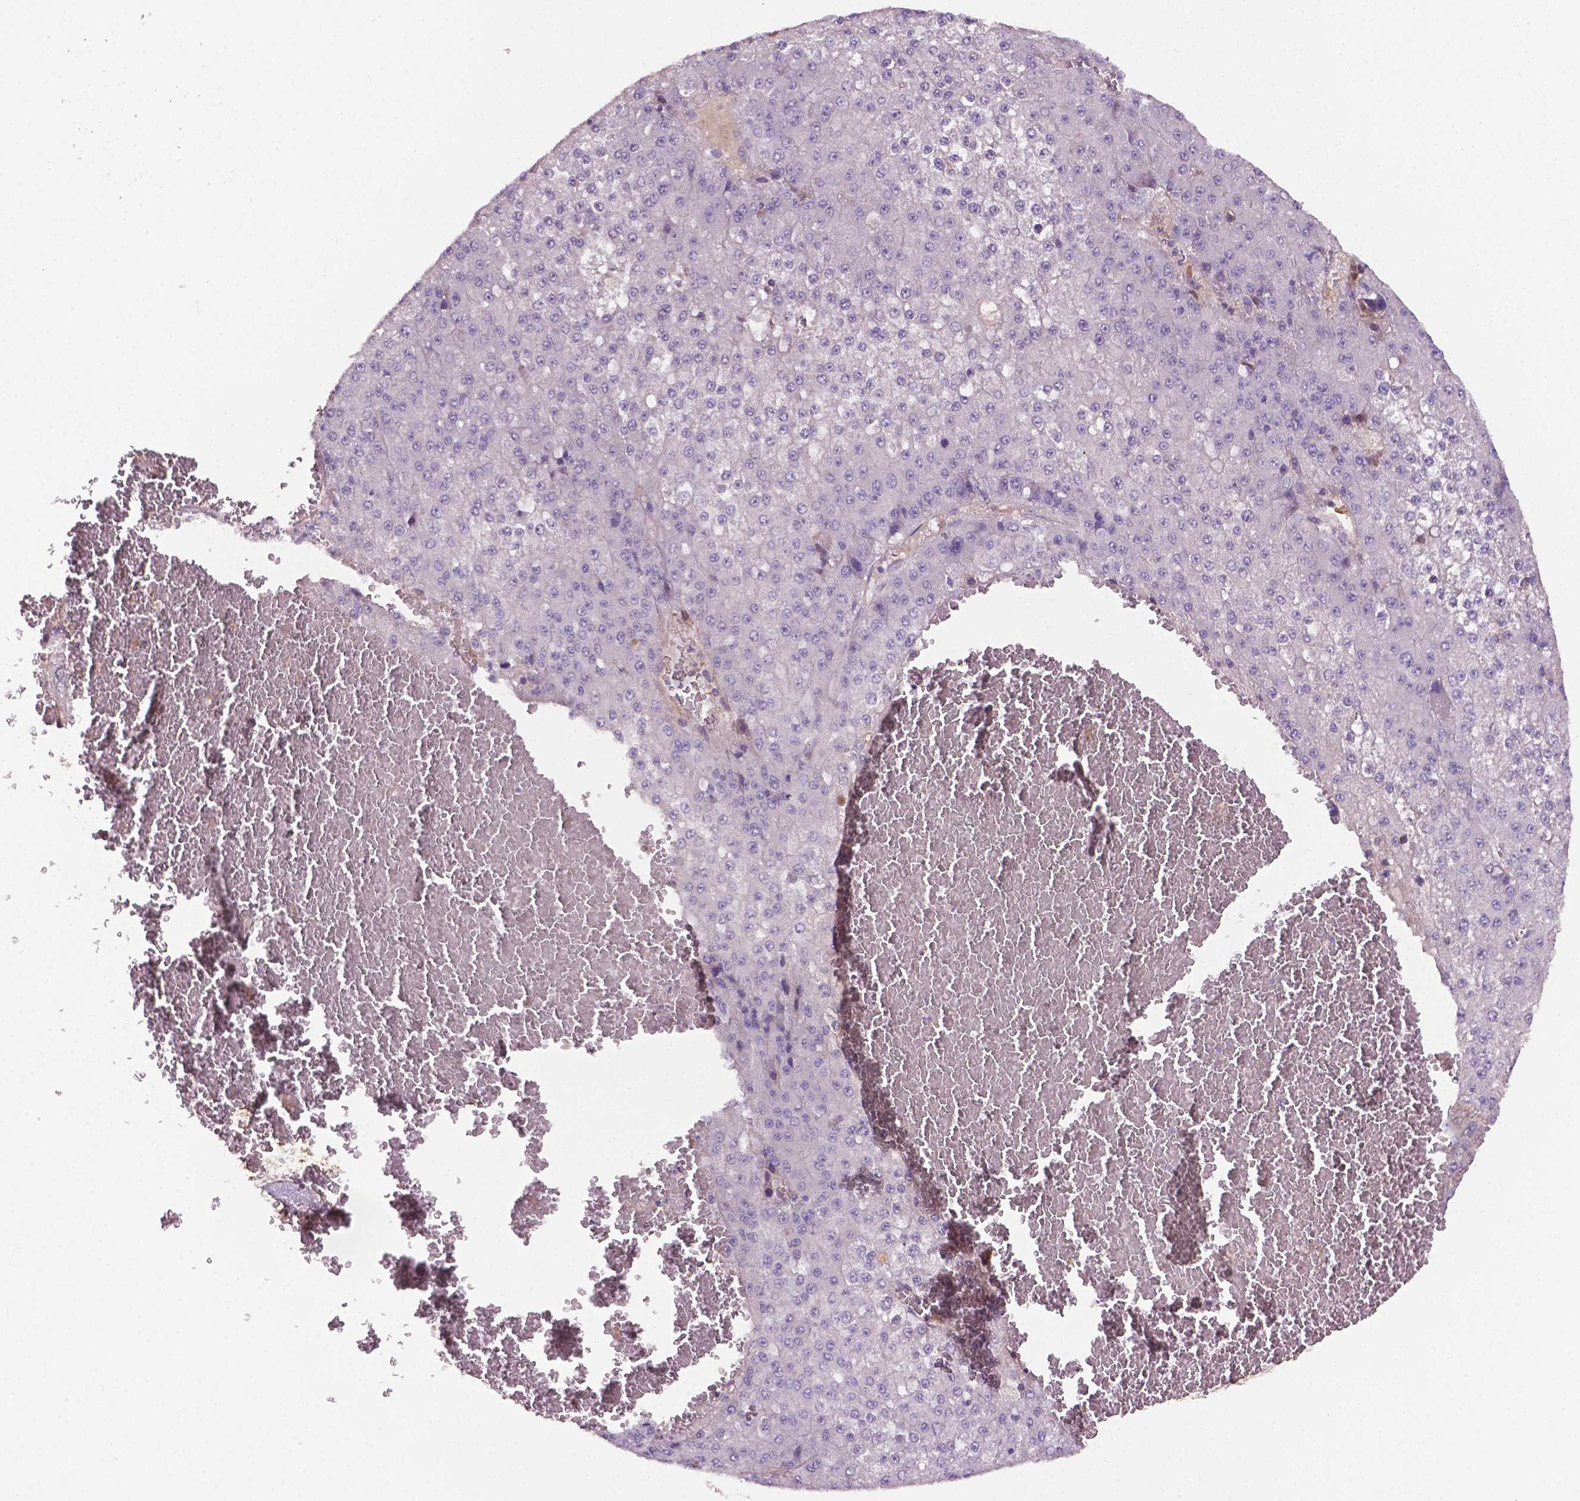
{"staining": {"intensity": "negative", "quantity": "none", "location": "none"}, "tissue": "liver cancer", "cell_type": "Tumor cells", "image_type": "cancer", "snomed": [{"axis": "morphology", "description": "Carcinoma, Hepatocellular, NOS"}, {"axis": "topography", "description": "Liver"}], "caption": "Tumor cells show no significant protein staining in liver hepatocellular carcinoma.", "gene": "FBLN1", "patient": {"sex": "female", "age": 73}}